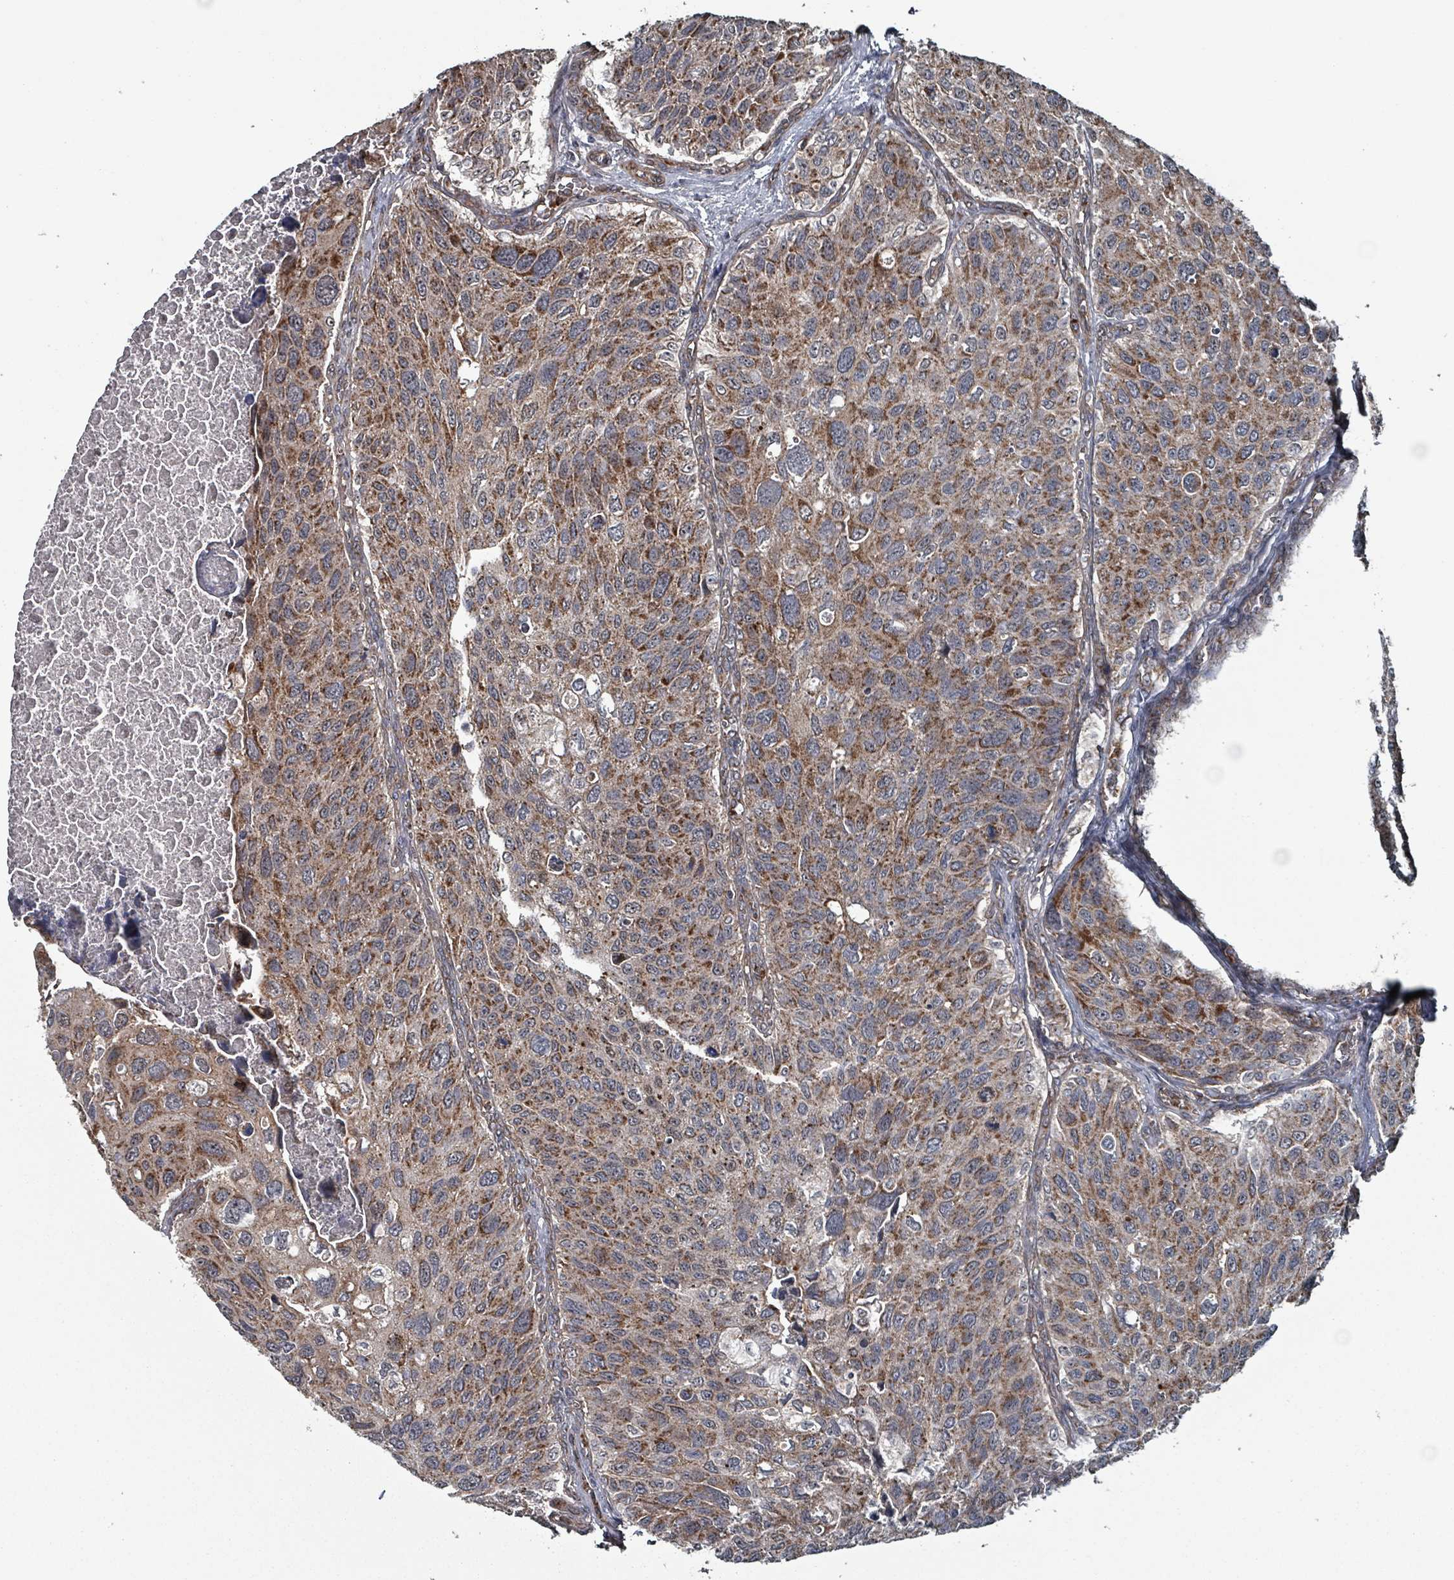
{"staining": {"intensity": "moderate", "quantity": ">75%", "location": "cytoplasmic/membranous"}, "tissue": "urothelial cancer", "cell_type": "Tumor cells", "image_type": "cancer", "snomed": [{"axis": "morphology", "description": "Urothelial carcinoma, NOS"}, {"axis": "topography", "description": "Urinary bladder"}], "caption": "IHC staining of urothelial cancer, which demonstrates medium levels of moderate cytoplasmic/membranous positivity in about >75% of tumor cells indicating moderate cytoplasmic/membranous protein staining. The staining was performed using DAB (3,3'-diaminobenzidine) (brown) for protein detection and nuclei were counterstained in hematoxylin (blue).", "gene": "MRPL4", "patient": {"sex": "male", "age": 80}}